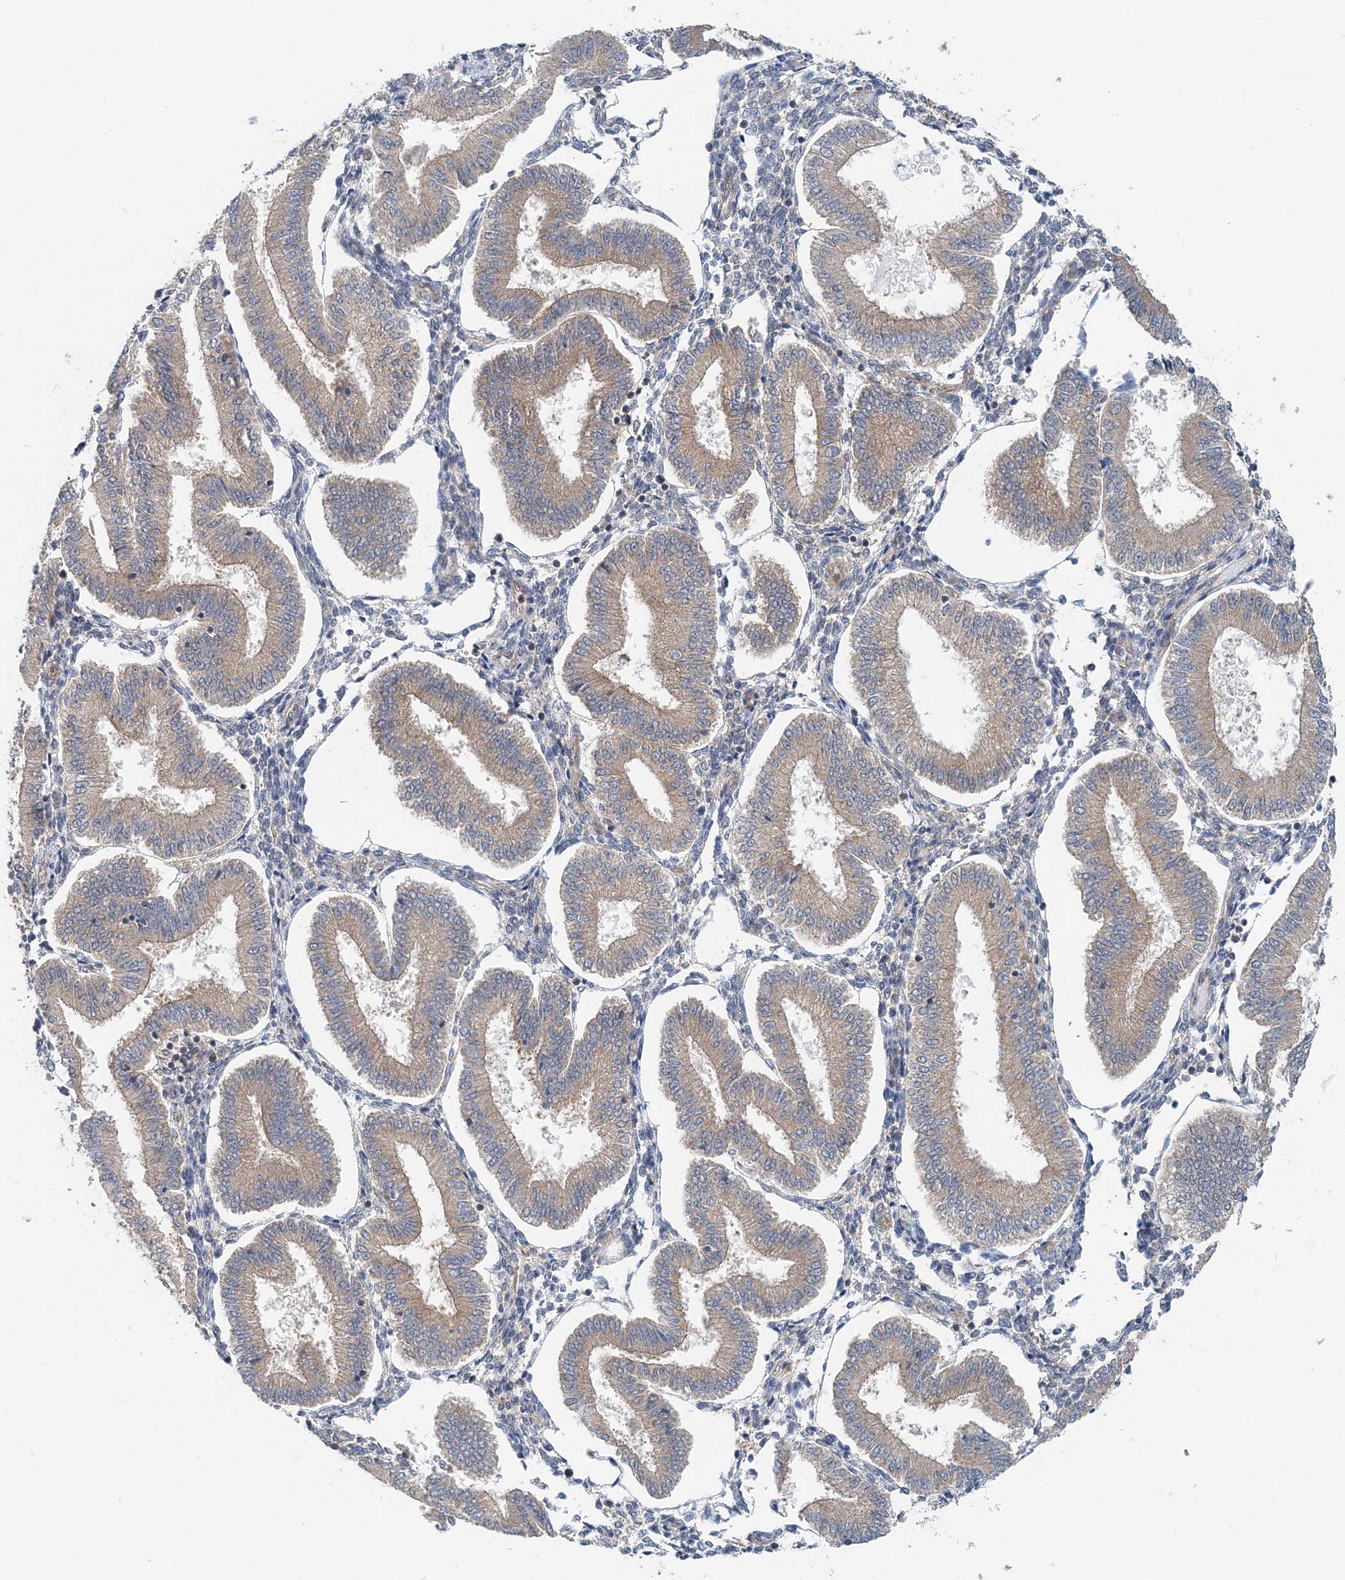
{"staining": {"intensity": "negative", "quantity": "none", "location": "none"}, "tissue": "endometrium", "cell_type": "Cells in endometrial stroma", "image_type": "normal", "snomed": [{"axis": "morphology", "description": "Normal tissue, NOS"}, {"axis": "topography", "description": "Endometrium"}], "caption": "High power microscopy image of an immunohistochemistry image of benign endometrium, revealing no significant positivity in cells in endometrial stroma.", "gene": "MOB4", "patient": {"sex": "female", "age": 39}}